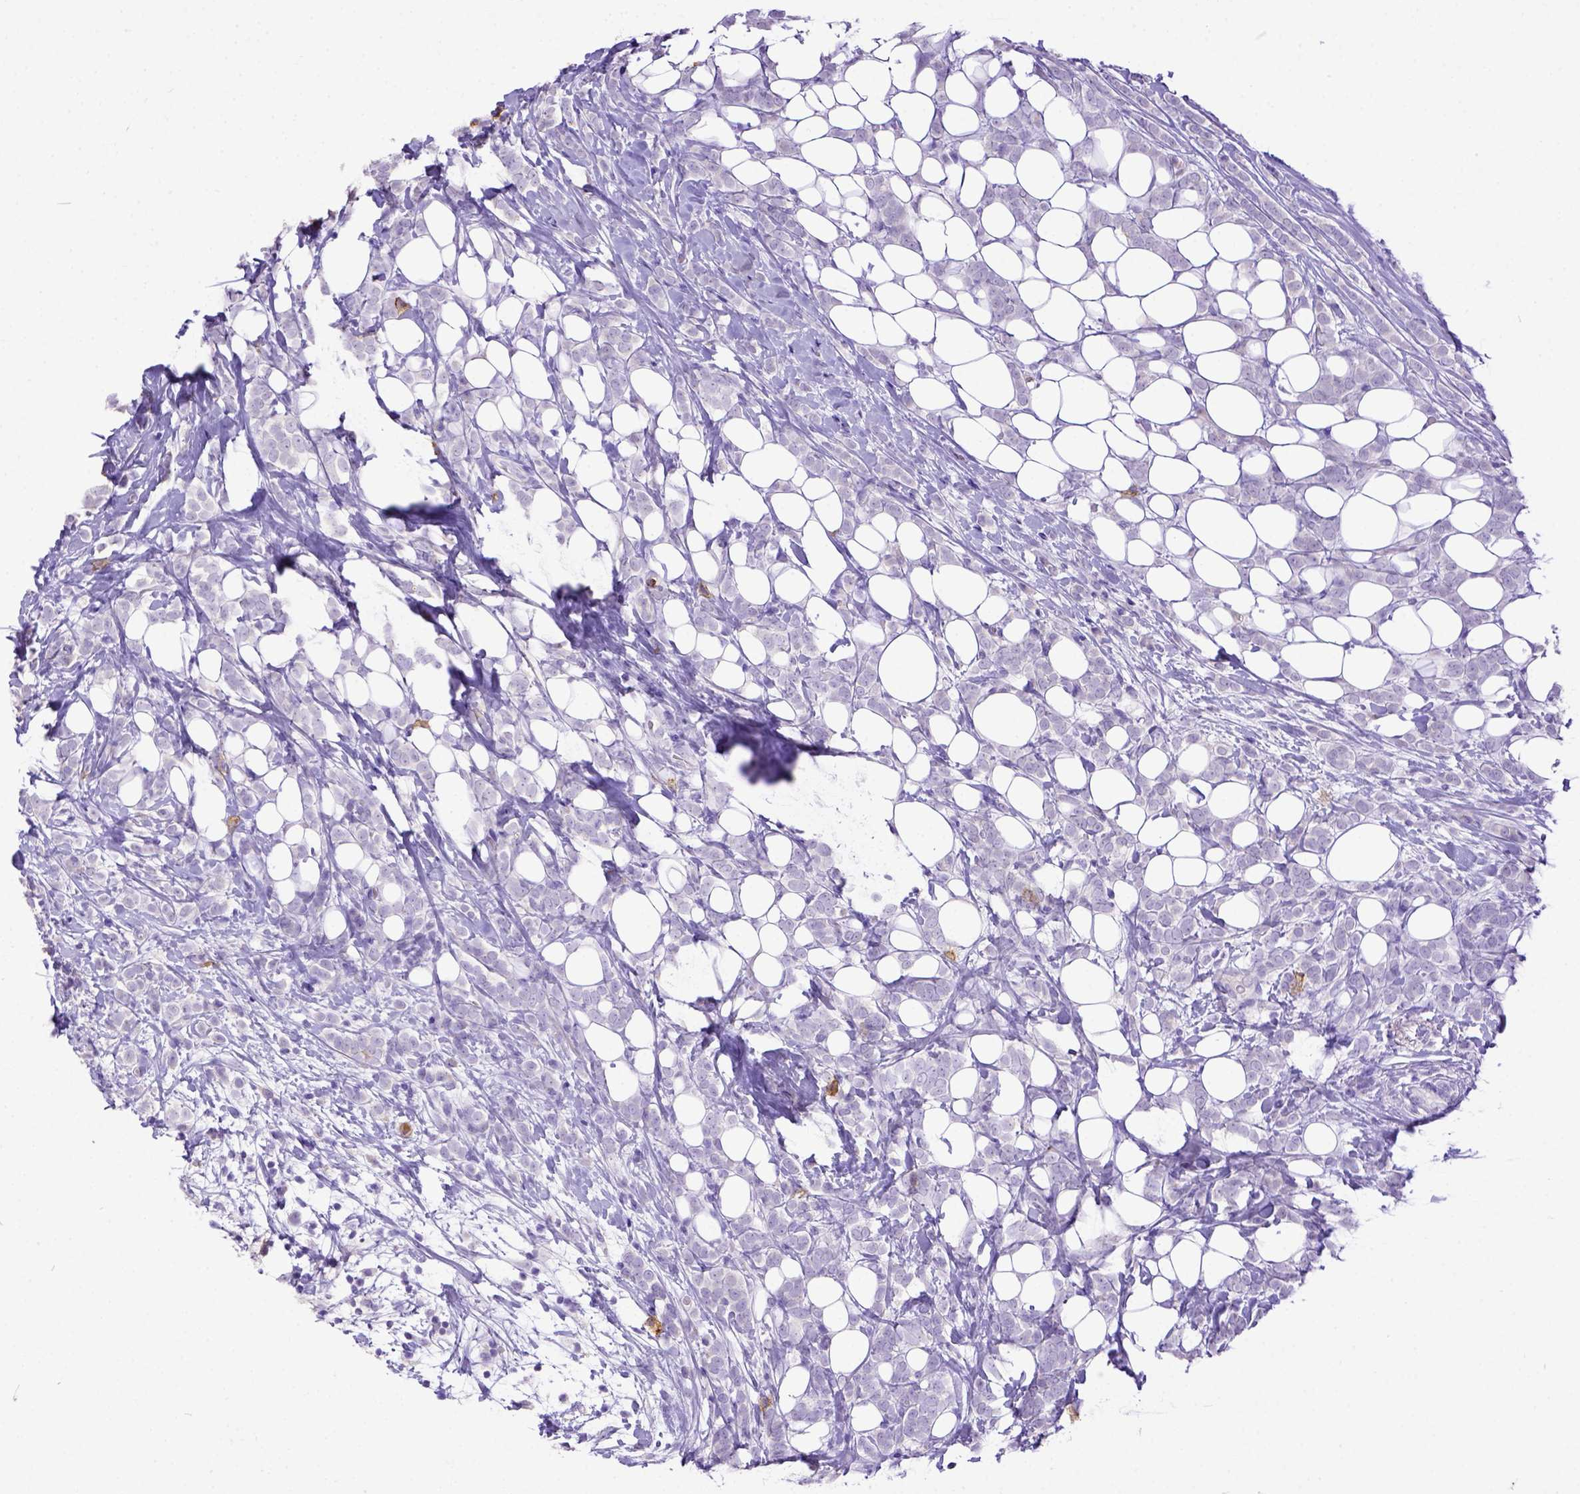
{"staining": {"intensity": "negative", "quantity": "none", "location": "none"}, "tissue": "breast cancer", "cell_type": "Tumor cells", "image_type": "cancer", "snomed": [{"axis": "morphology", "description": "Lobular carcinoma"}, {"axis": "topography", "description": "Breast"}], "caption": "This is an IHC photomicrograph of lobular carcinoma (breast). There is no staining in tumor cells.", "gene": "KIT", "patient": {"sex": "female", "age": 49}}